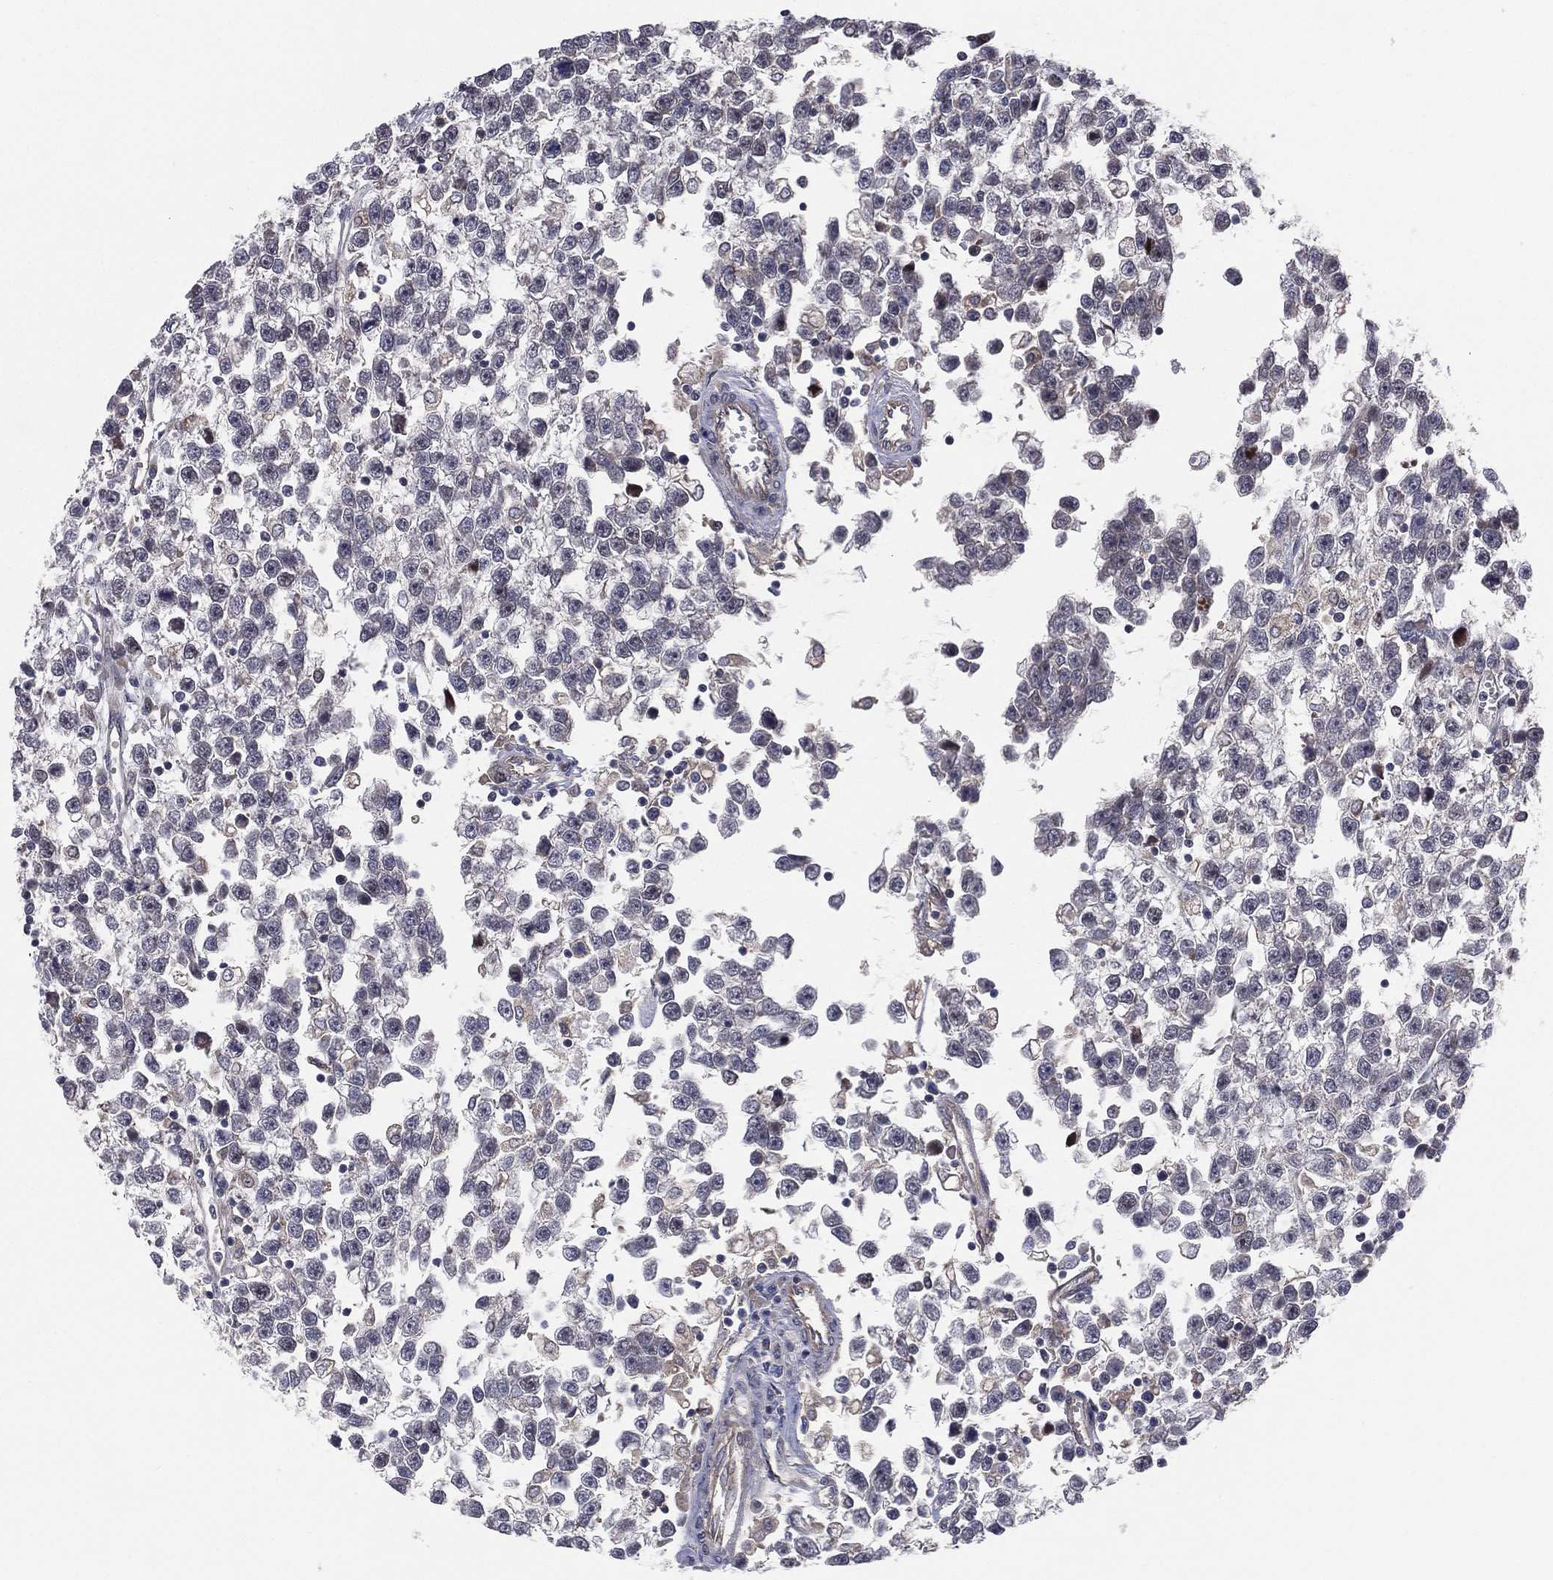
{"staining": {"intensity": "weak", "quantity": "<25%", "location": "cytoplasmic/membranous"}, "tissue": "testis cancer", "cell_type": "Tumor cells", "image_type": "cancer", "snomed": [{"axis": "morphology", "description": "Seminoma, NOS"}, {"axis": "topography", "description": "Testis"}], "caption": "Tumor cells are negative for brown protein staining in testis seminoma.", "gene": "UTP14A", "patient": {"sex": "male", "age": 34}}